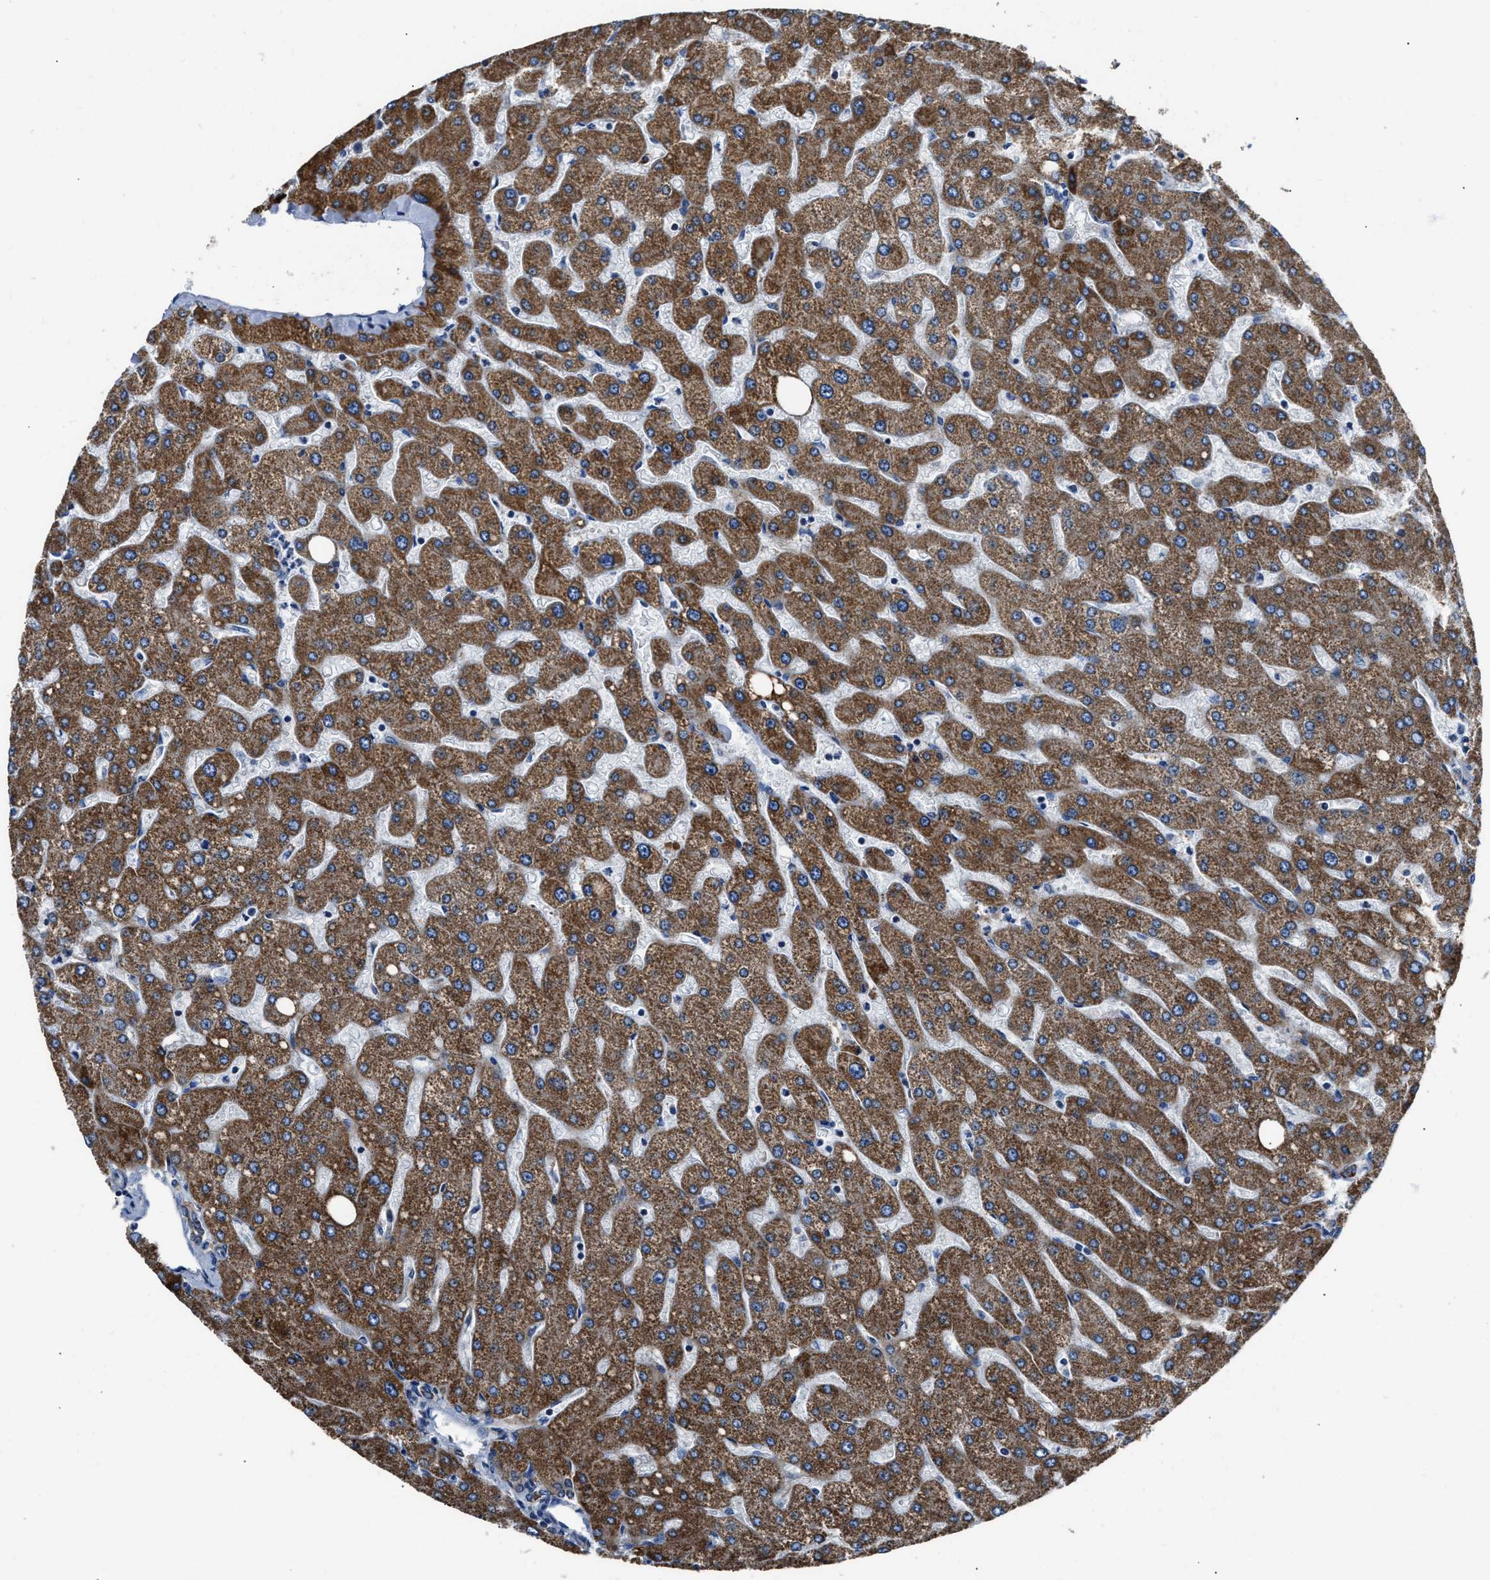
{"staining": {"intensity": "weak", "quantity": "<25%", "location": "cytoplasmic/membranous"}, "tissue": "liver", "cell_type": "Cholangiocytes", "image_type": "normal", "snomed": [{"axis": "morphology", "description": "Normal tissue, NOS"}, {"axis": "topography", "description": "Liver"}], "caption": "This photomicrograph is of unremarkable liver stained with immunohistochemistry to label a protein in brown with the nuclei are counter-stained blue. There is no staining in cholangiocytes.", "gene": "NSUN5", "patient": {"sex": "male", "age": 55}}